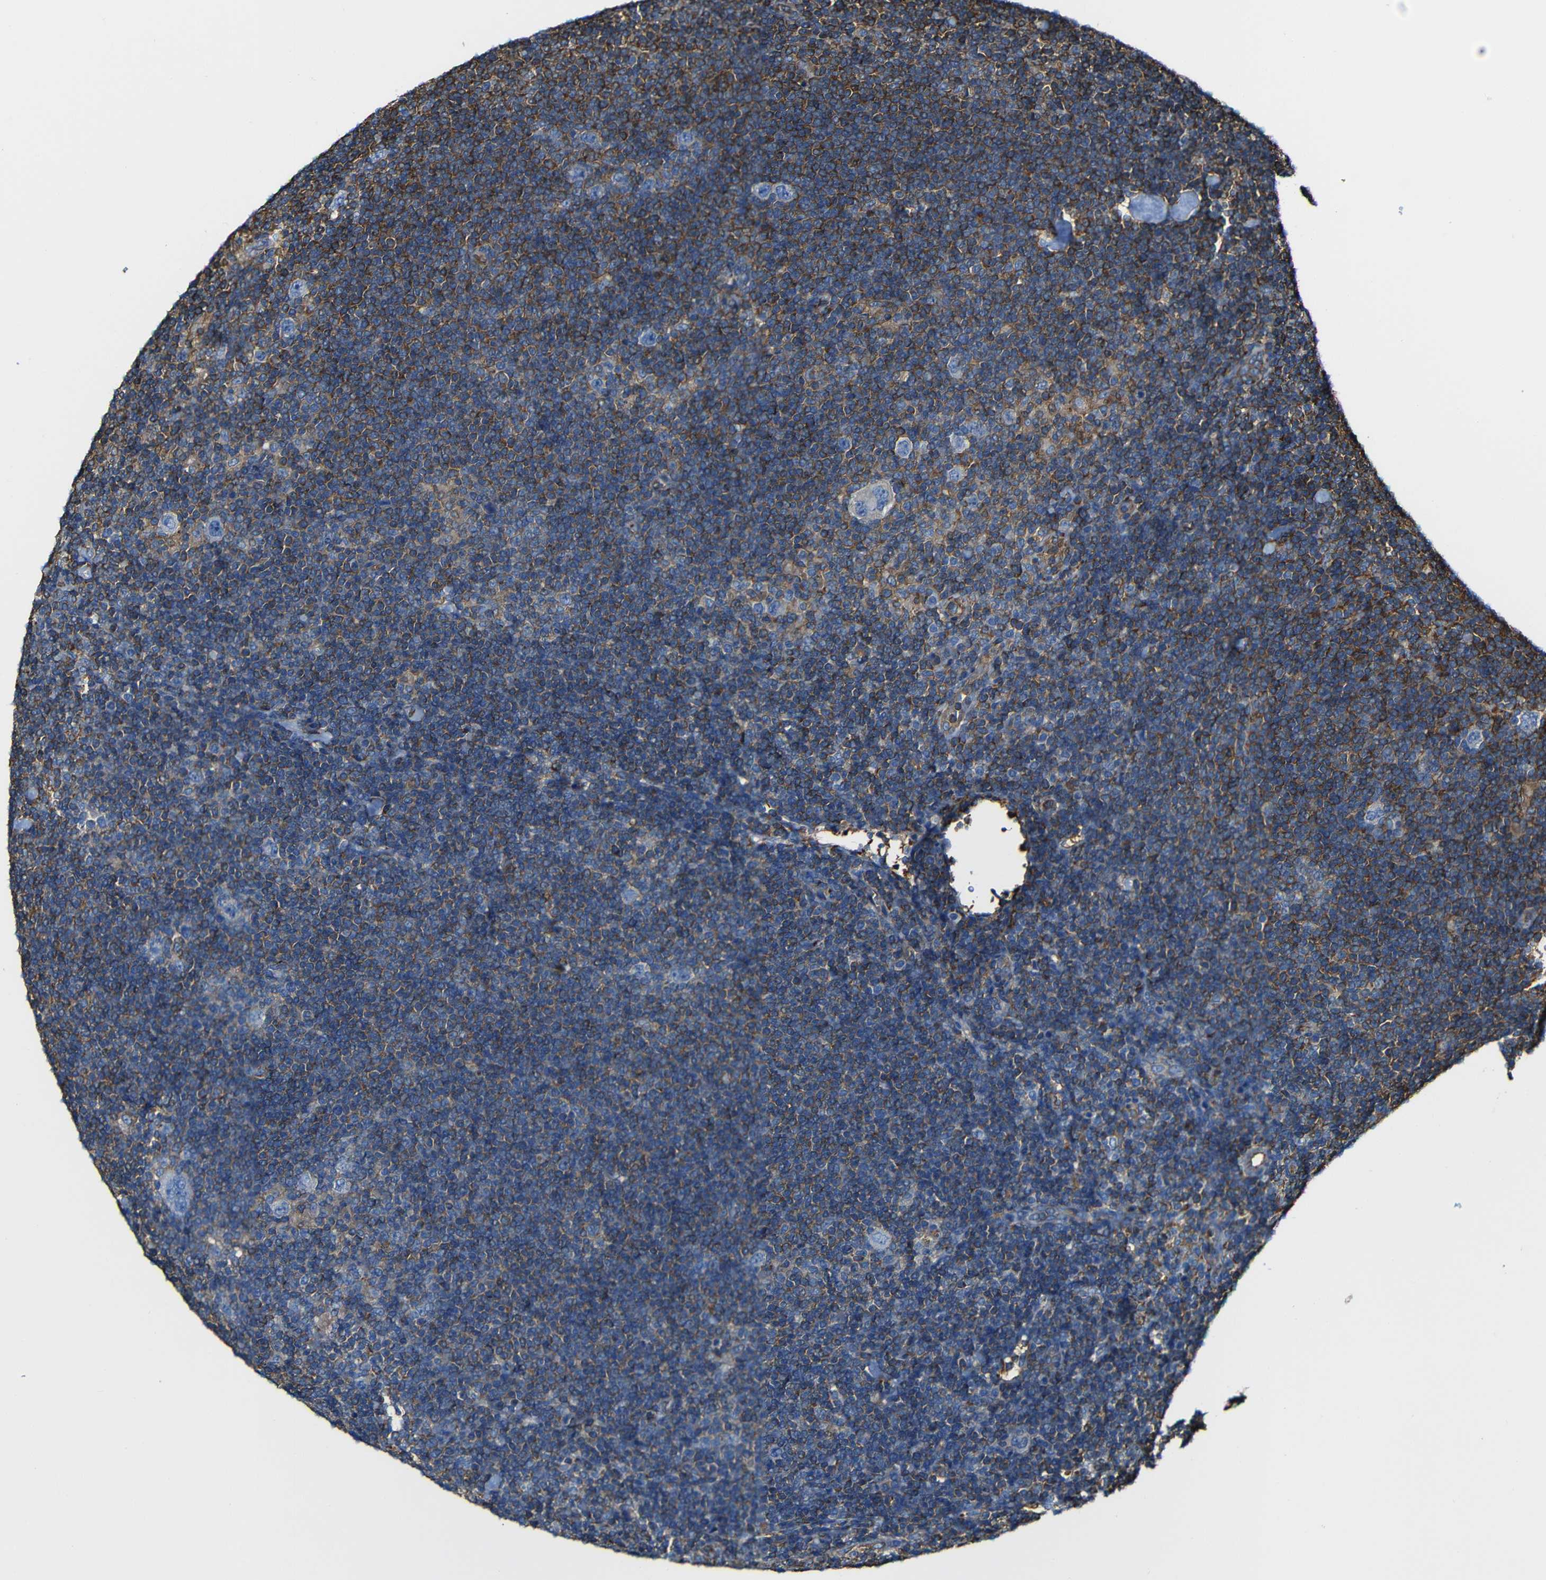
{"staining": {"intensity": "negative", "quantity": "none", "location": "none"}, "tissue": "lymphoma", "cell_type": "Tumor cells", "image_type": "cancer", "snomed": [{"axis": "morphology", "description": "Hodgkin's disease, NOS"}, {"axis": "topography", "description": "Lymph node"}], "caption": "Tumor cells are negative for brown protein staining in lymphoma. Nuclei are stained in blue.", "gene": "MSN", "patient": {"sex": "female", "age": 57}}